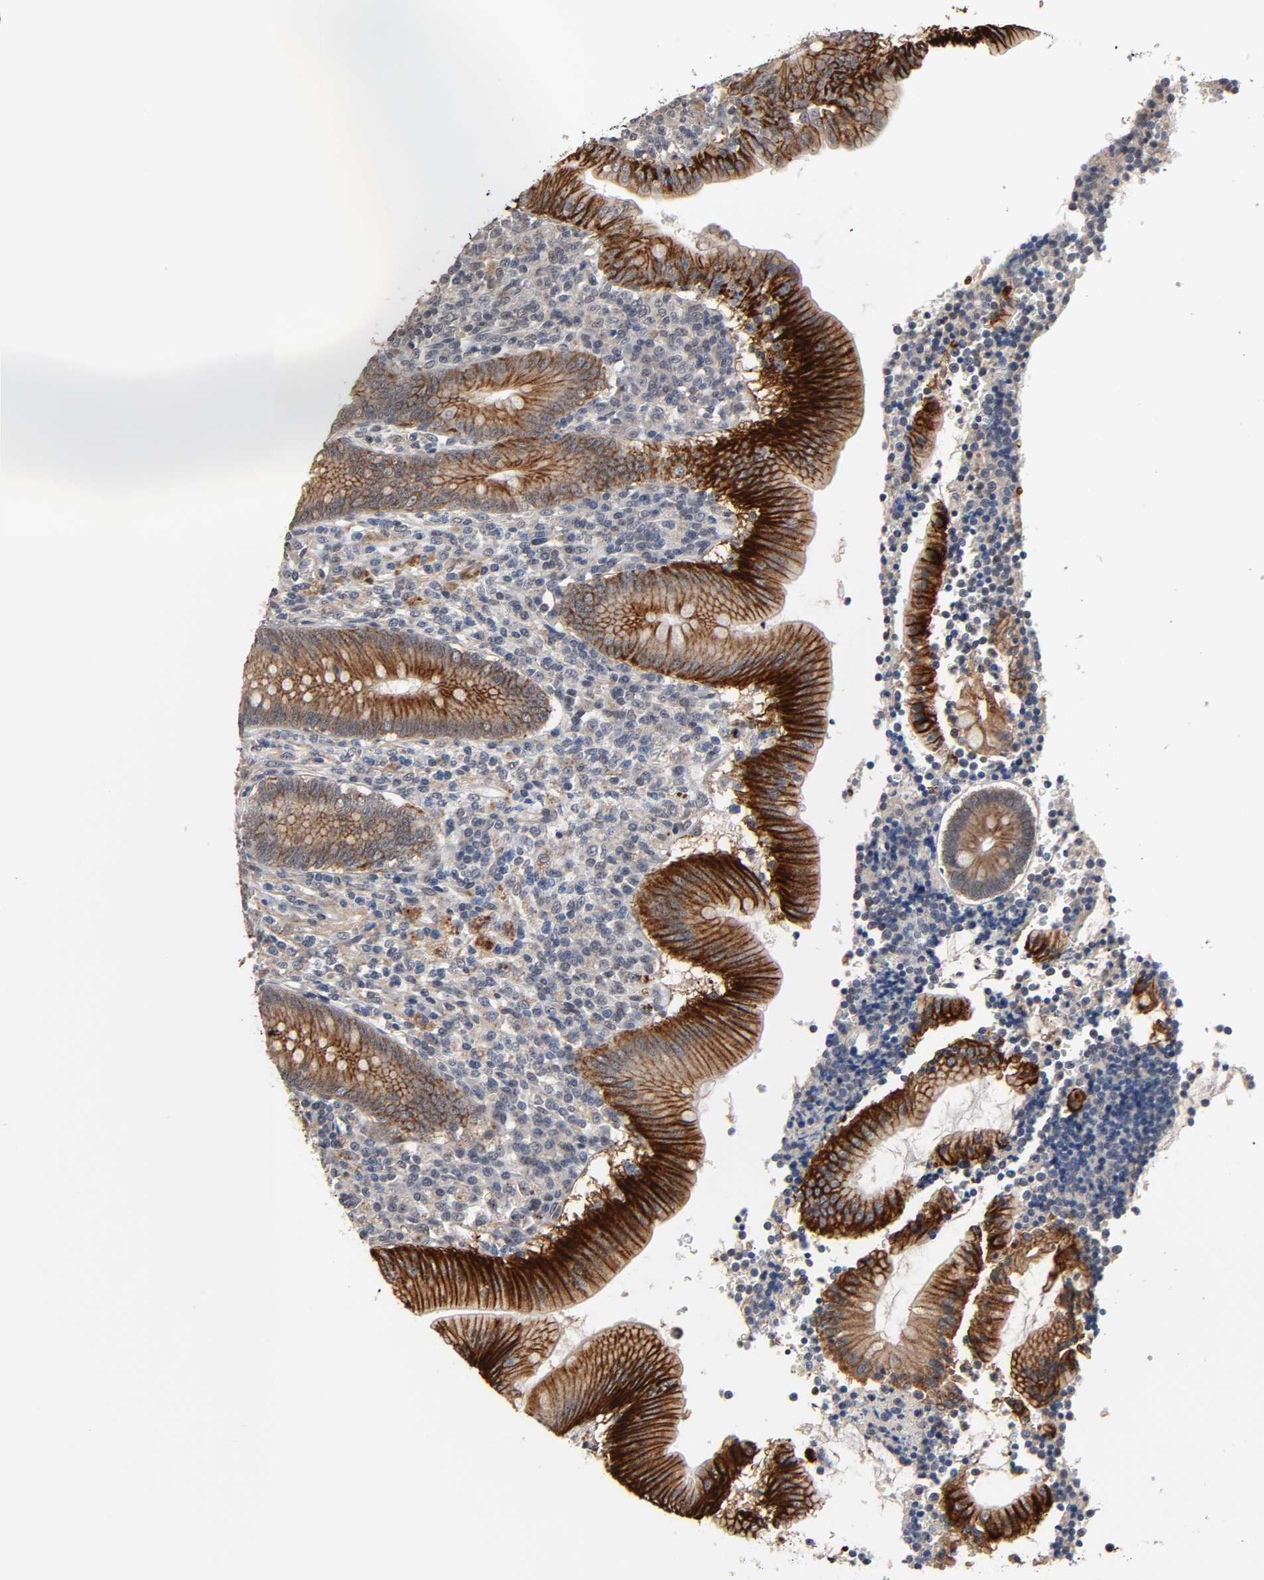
{"staining": {"intensity": "strong", "quantity": ">75%", "location": "cytoplasmic/membranous"}, "tissue": "appendix", "cell_type": "Glandular cells", "image_type": "normal", "snomed": [{"axis": "morphology", "description": "Normal tissue, NOS"}, {"axis": "morphology", "description": "Inflammation, NOS"}, {"axis": "topography", "description": "Appendix"}], "caption": "Approximately >75% of glandular cells in normal appendix reveal strong cytoplasmic/membranous protein staining as visualized by brown immunohistochemical staining.", "gene": "HTR1E", "patient": {"sex": "male", "age": 46}}